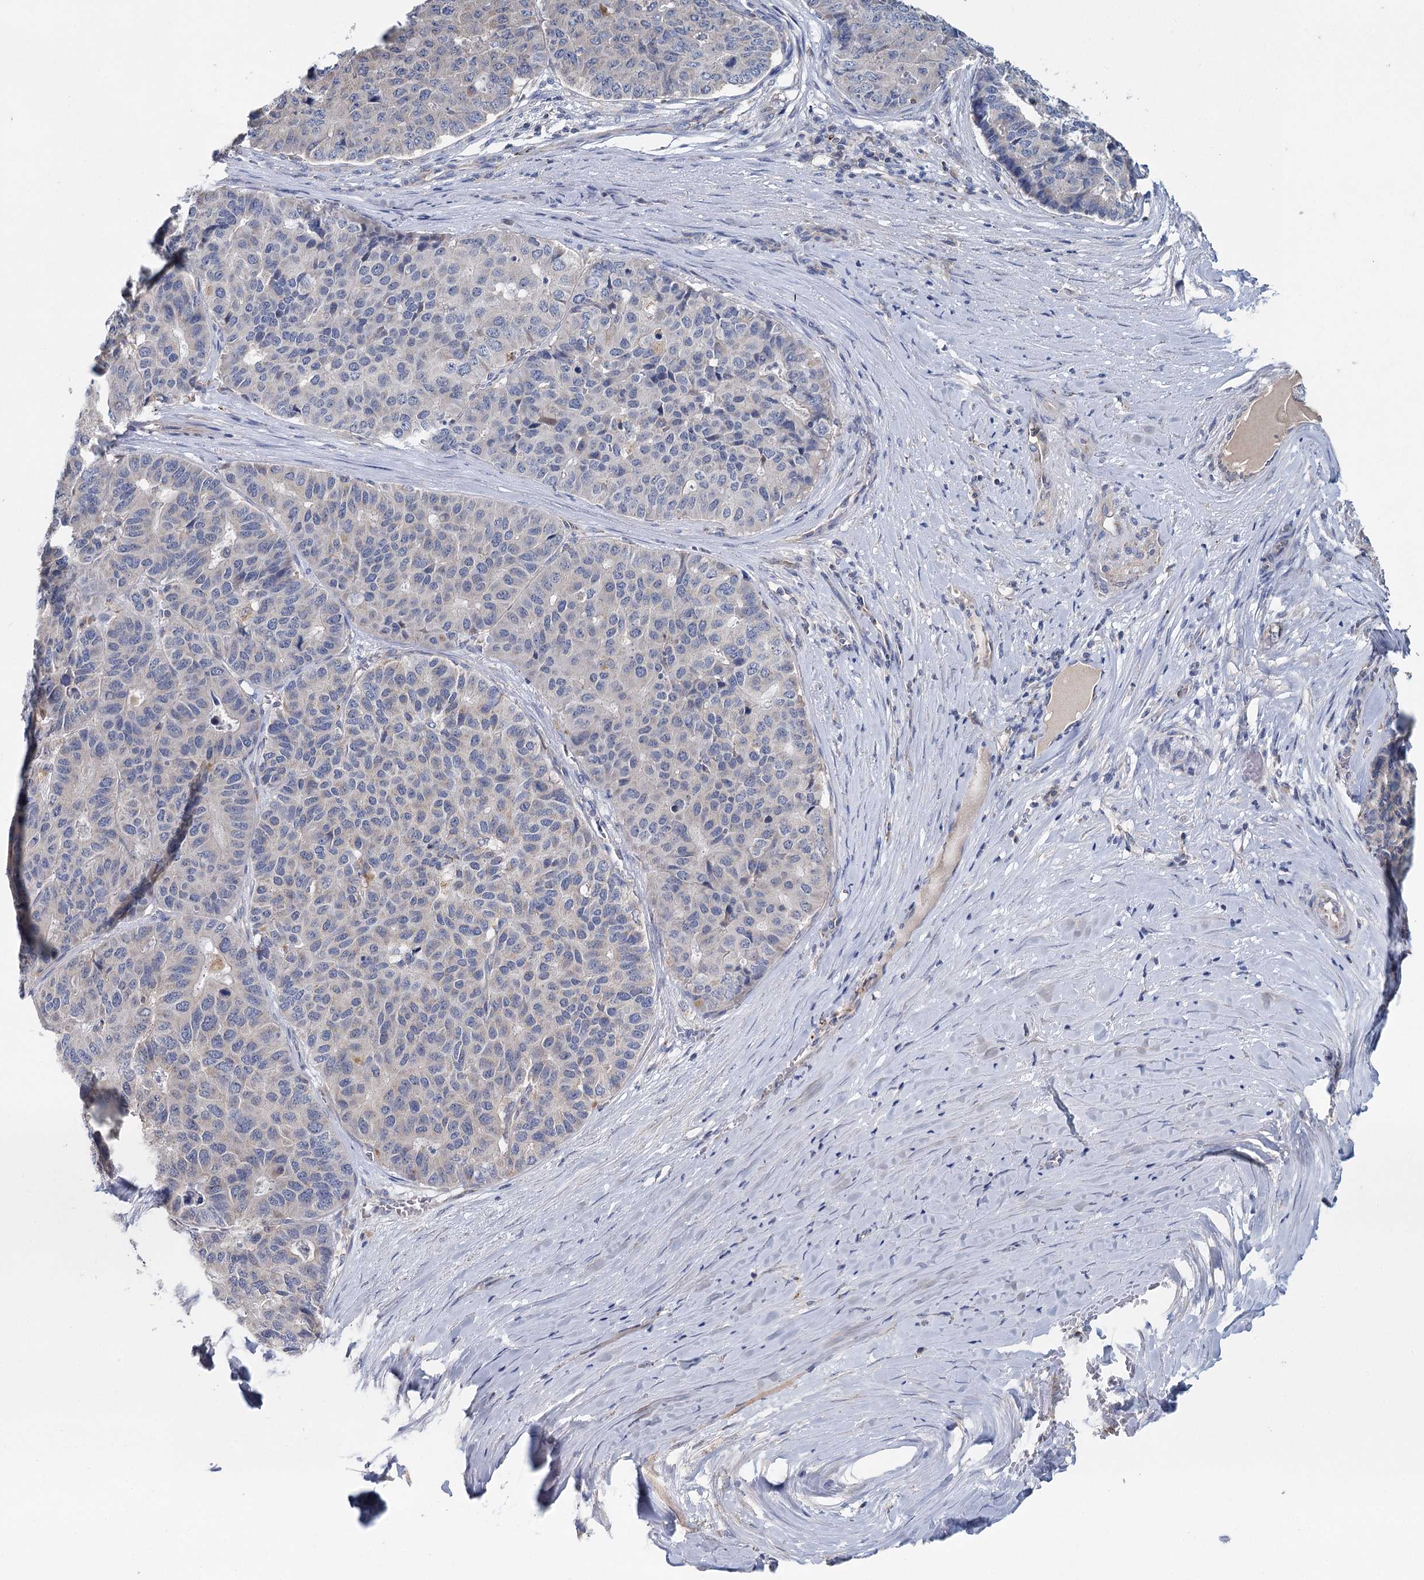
{"staining": {"intensity": "negative", "quantity": "none", "location": "none"}, "tissue": "pancreatic cancer", "cell_type": "Tumor cells", "image_type": "cancer", "snomed": [{"axis": "morphology", "description": "Adenocarcinoma, NOS"}, {"axis": "topography", "description": "Pancreas"}], "caption": "This is an IHC micrograph of pancreatic cancer. There is no expression in tumor cells.", "gene": "ANKRD16", "patient": {"sex": "male", "age": 50}}